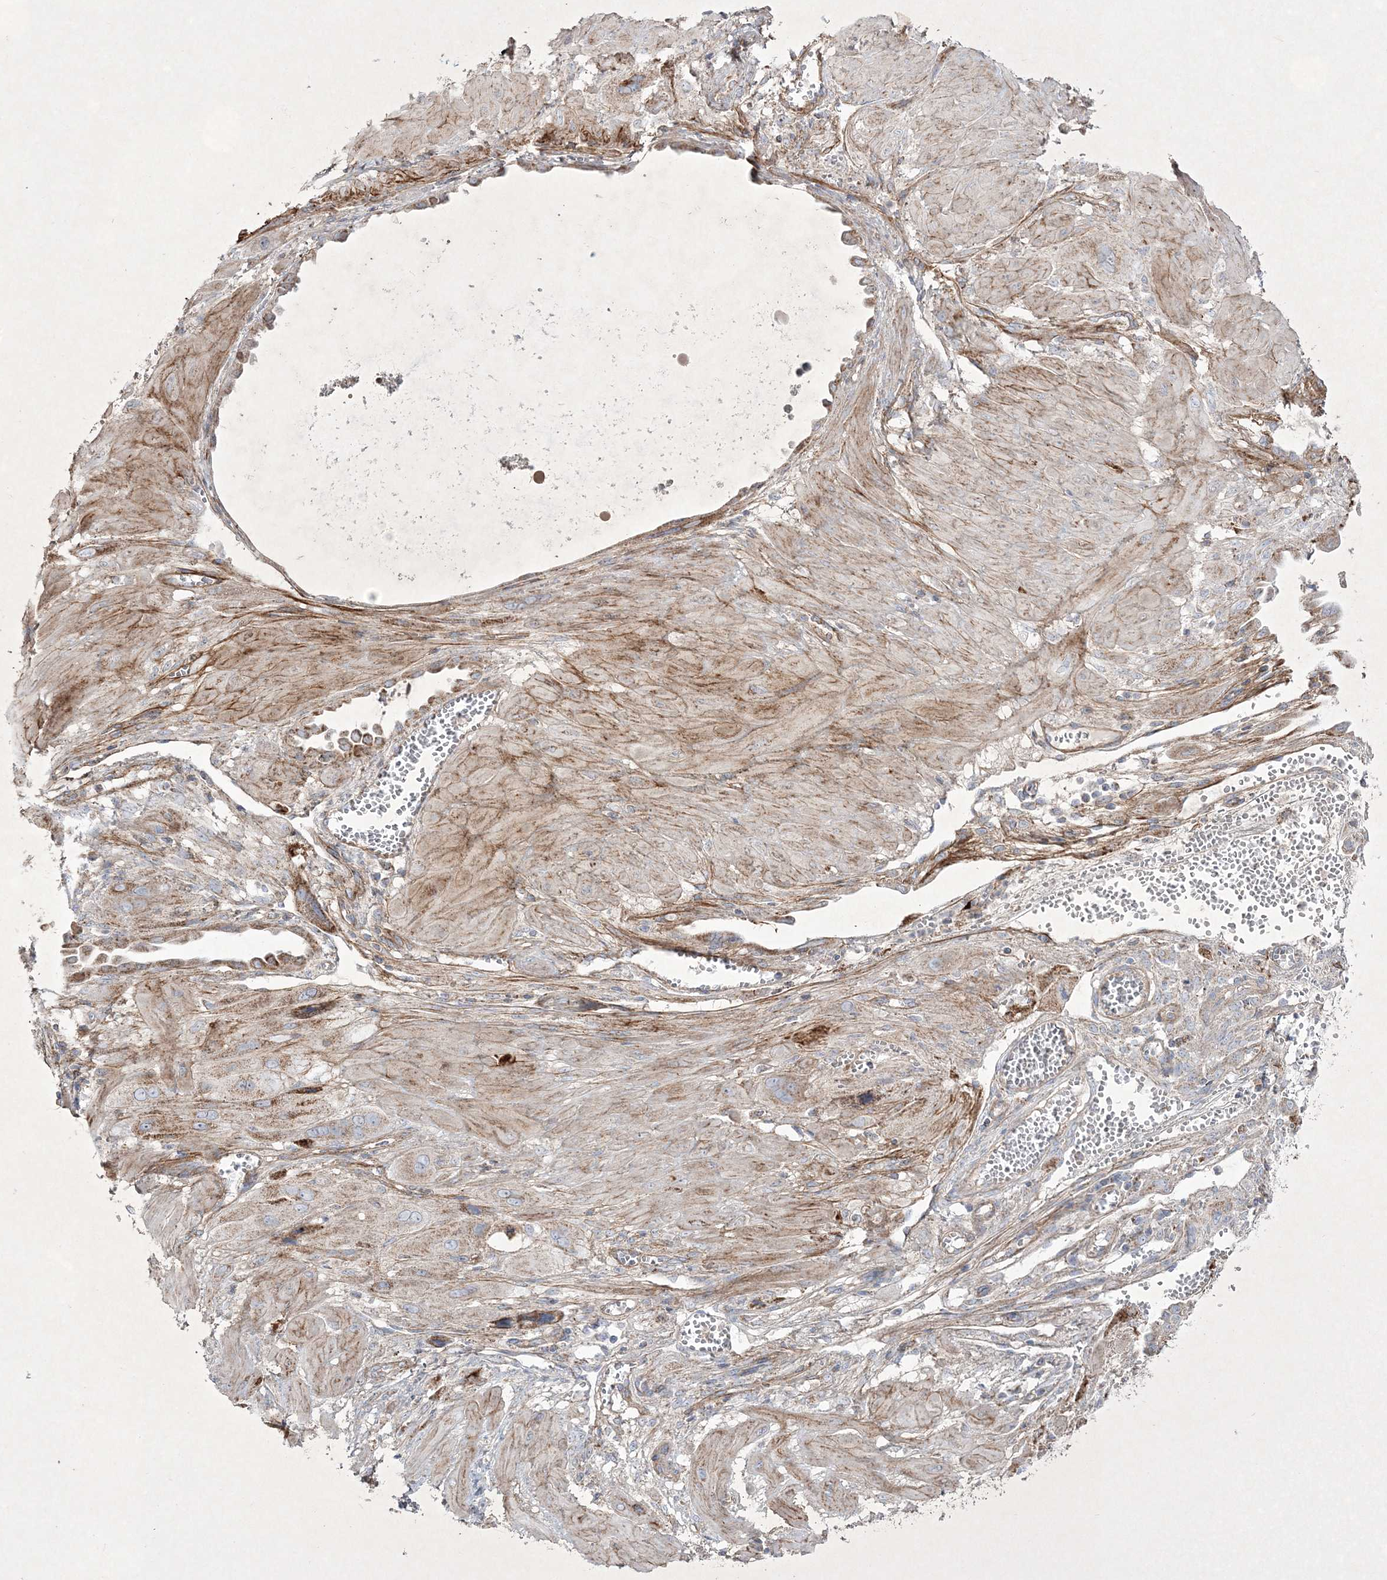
{"staining": {"intensity": "moderate", "quantity": ">75%", "location": "cytoplasmic/membranous"}, "tissue": "cervical cancer", "cell_type": "Tumor cells", "image_type": "cancer", "snomed": [{"axis": "morphology", "description": "Squamous cell carcinoma, NOS"}, {"axis": "topography", "description": "Cervix"}], "caption": "Protein staining of cervical cancer (squamous cell carcinoma) tissue demonstrates moderate cytoplasmic/membranous positivity in approximately >75% of tumor cells.", "gene": "RICTOR", "patient": {"sex": "female", "age": 34}}